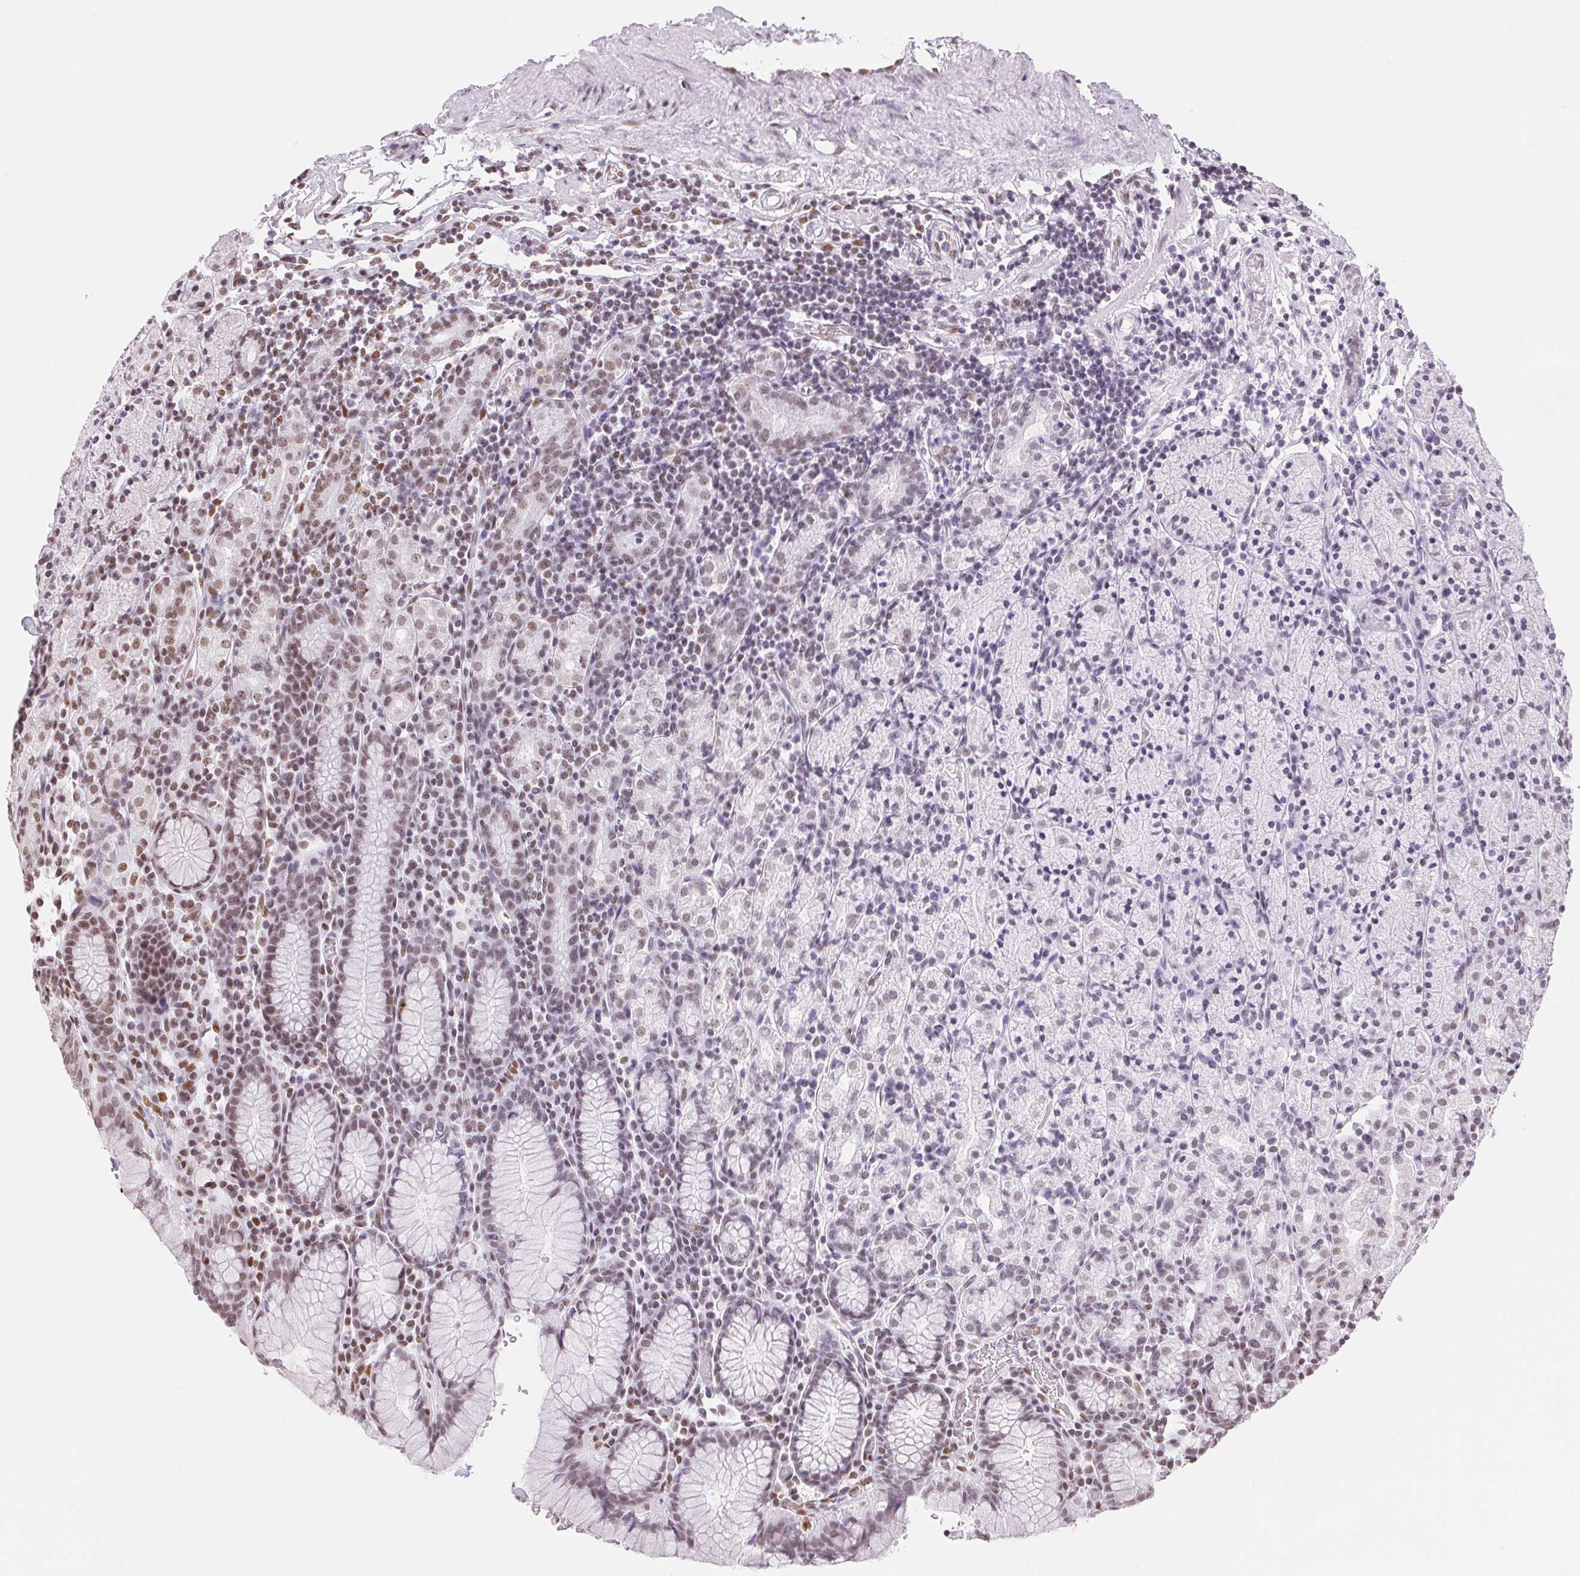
{"staining": {"intensity": "weak", "quantity": "<25%", "location": "nuclear"}, "tissue": "stomach", "cell_type": "Glandular cells", "image_type": "normal", "snomed": [{"axis": "morphology", "description": "Normal tissue, NOS"}, {"axis": "topography", "description": "Stomach, upper"}, {"axis": "topography", "description": "Stomach"}], "caption": "DAB (3,3'-diaminobenzidine) immunohistochemical staining of normal human stomach displays no significant staining in glandular cells.", "gene": "ZNF80", "patient": {"sex": "male", "age": 62}}